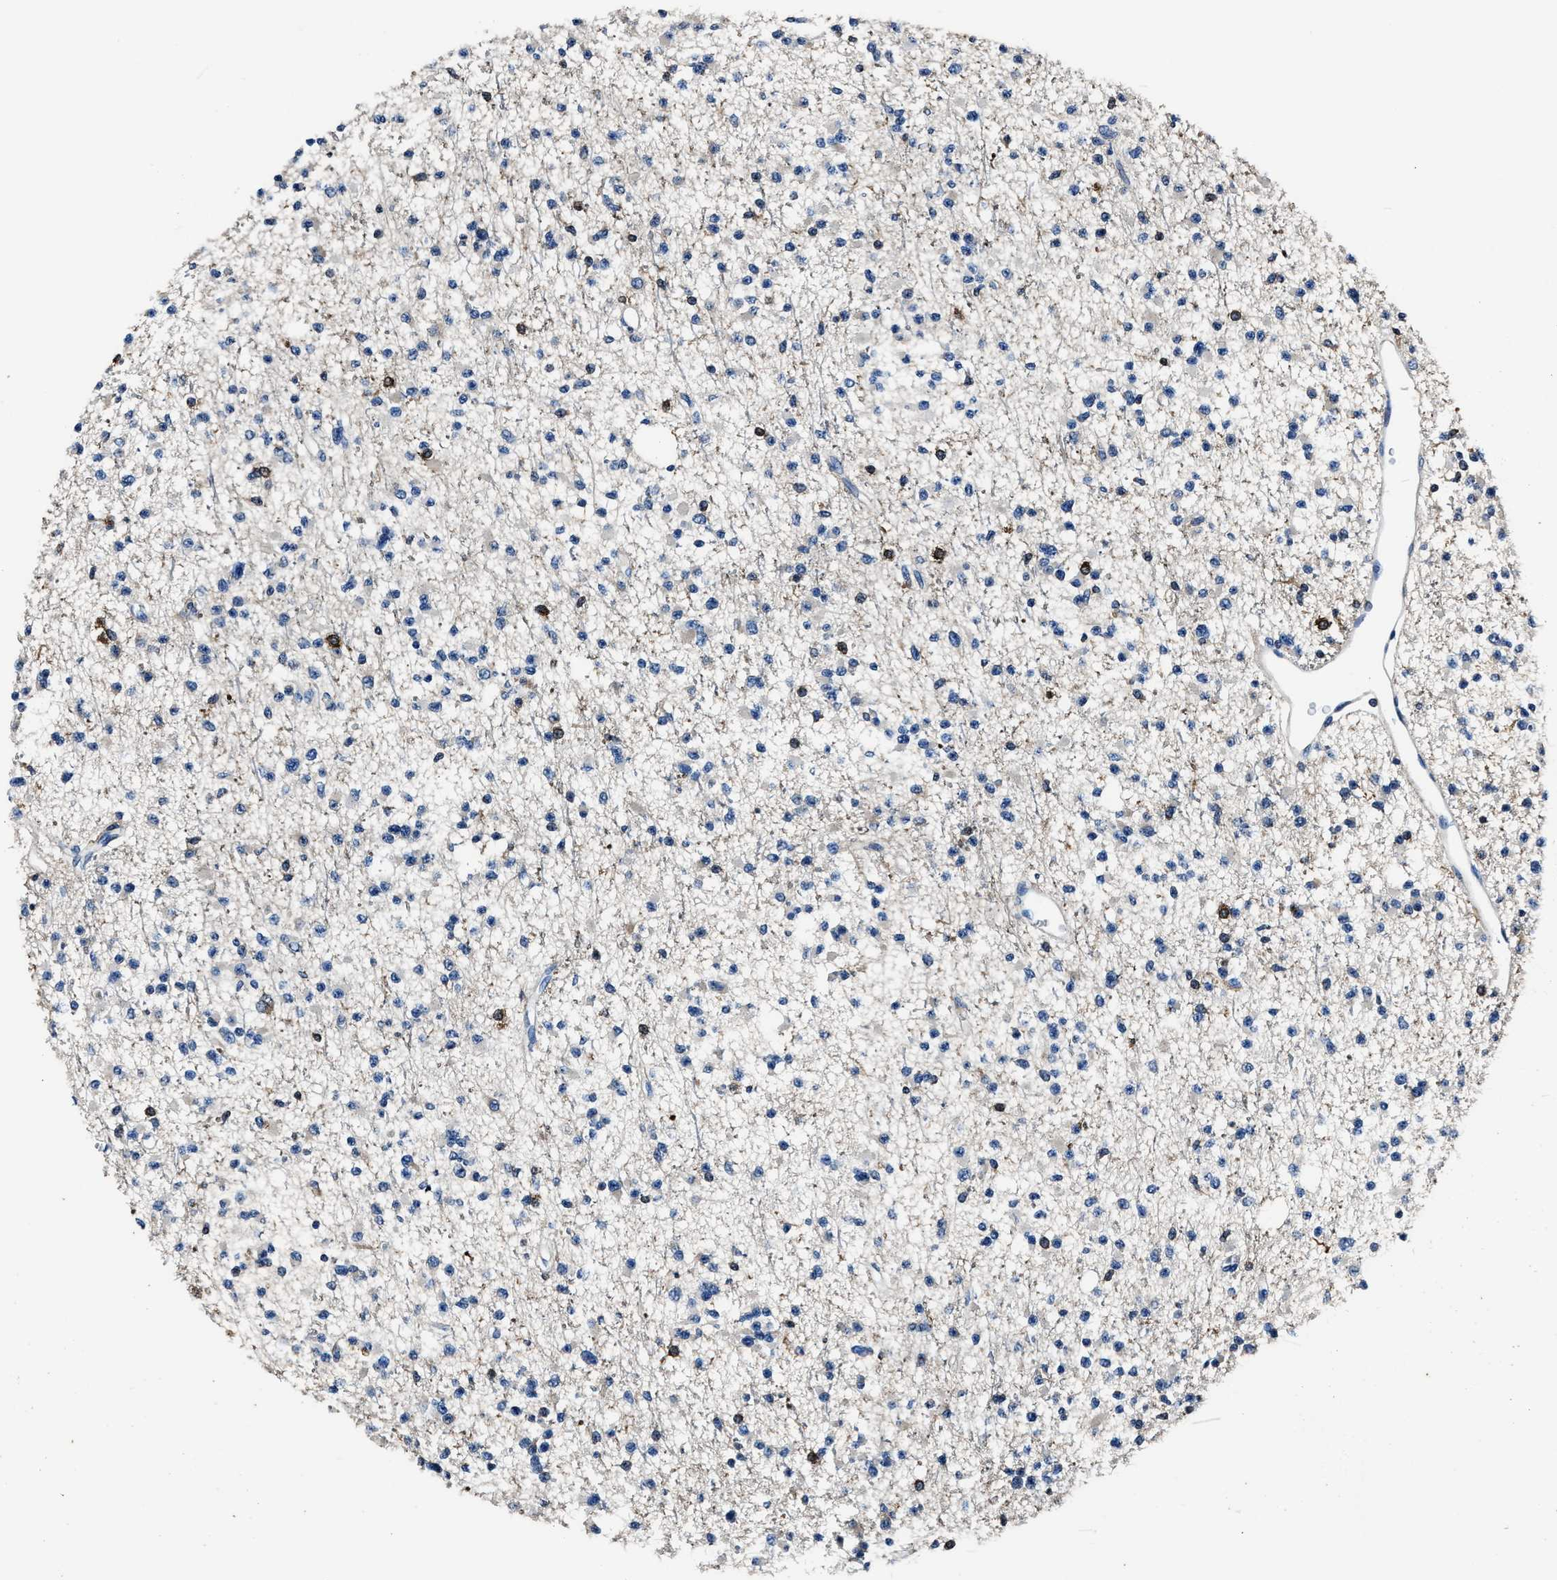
{"staining": {"intensity": "moderate", "quantity": "<25%", "location": "cytoplasmic/membranous"}, "tissue": "glioma", "cell_type": "Tumor cells", "image_type": "cancer", "snomed": [{"axis": "morphology", "description": "Glioma, malignant, Low grade"}, {"axis": "topography", "description": "Brain"}], "caption": "A photomicrograph of human glioma stained for a protein demonstrates moderate cytoplasmic/membranous brown staining in tumor cells.", "gene": "FTL", "patient": {"sex": "female", "age": 22}}